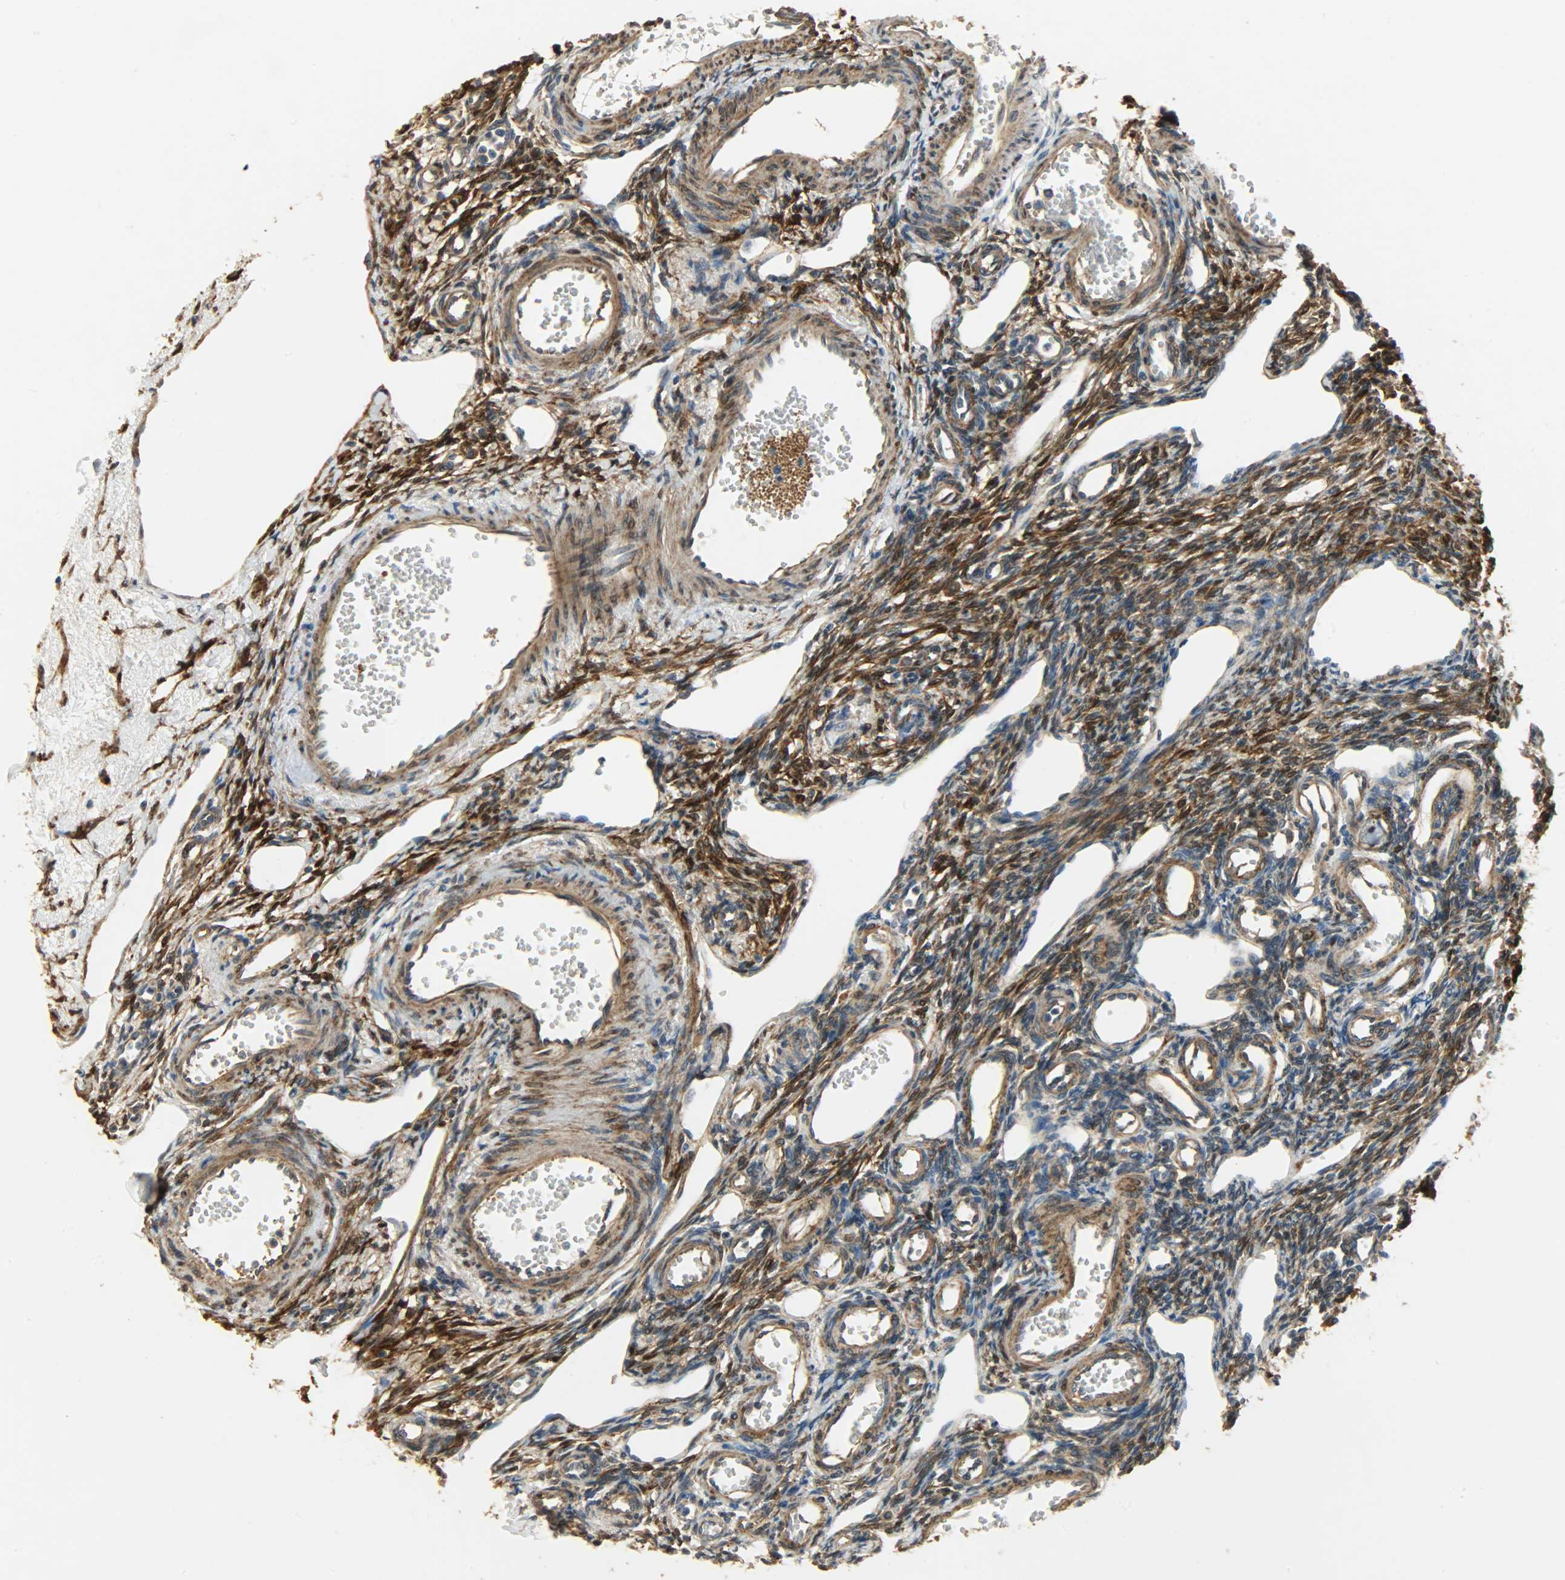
{"staining": {"intensity": "strong", "quantity": ">75%", "location": "cytoplasmic/membranous"}, "tissue": "ovary", "cell_type": "Ovarian stroma cells", "image_type": "normal", "snomed": [{"axis": "morphology", "description": "Normal tissue, NOS"}, {"axis": "topography", "description": "Ovary"}], "caption": "Immunohistochemical staining of unremarkable human ovary reveals strong cytoplasmic/membranous protein staining in approximately >75% of ovarian stroma cells. (DAB (3,3'-diaminobenzidine) = brown stain, brightfield microscopy at high magnification).", "gene": "C1orf198", "patient": {"sex": "female", "age": 33}}